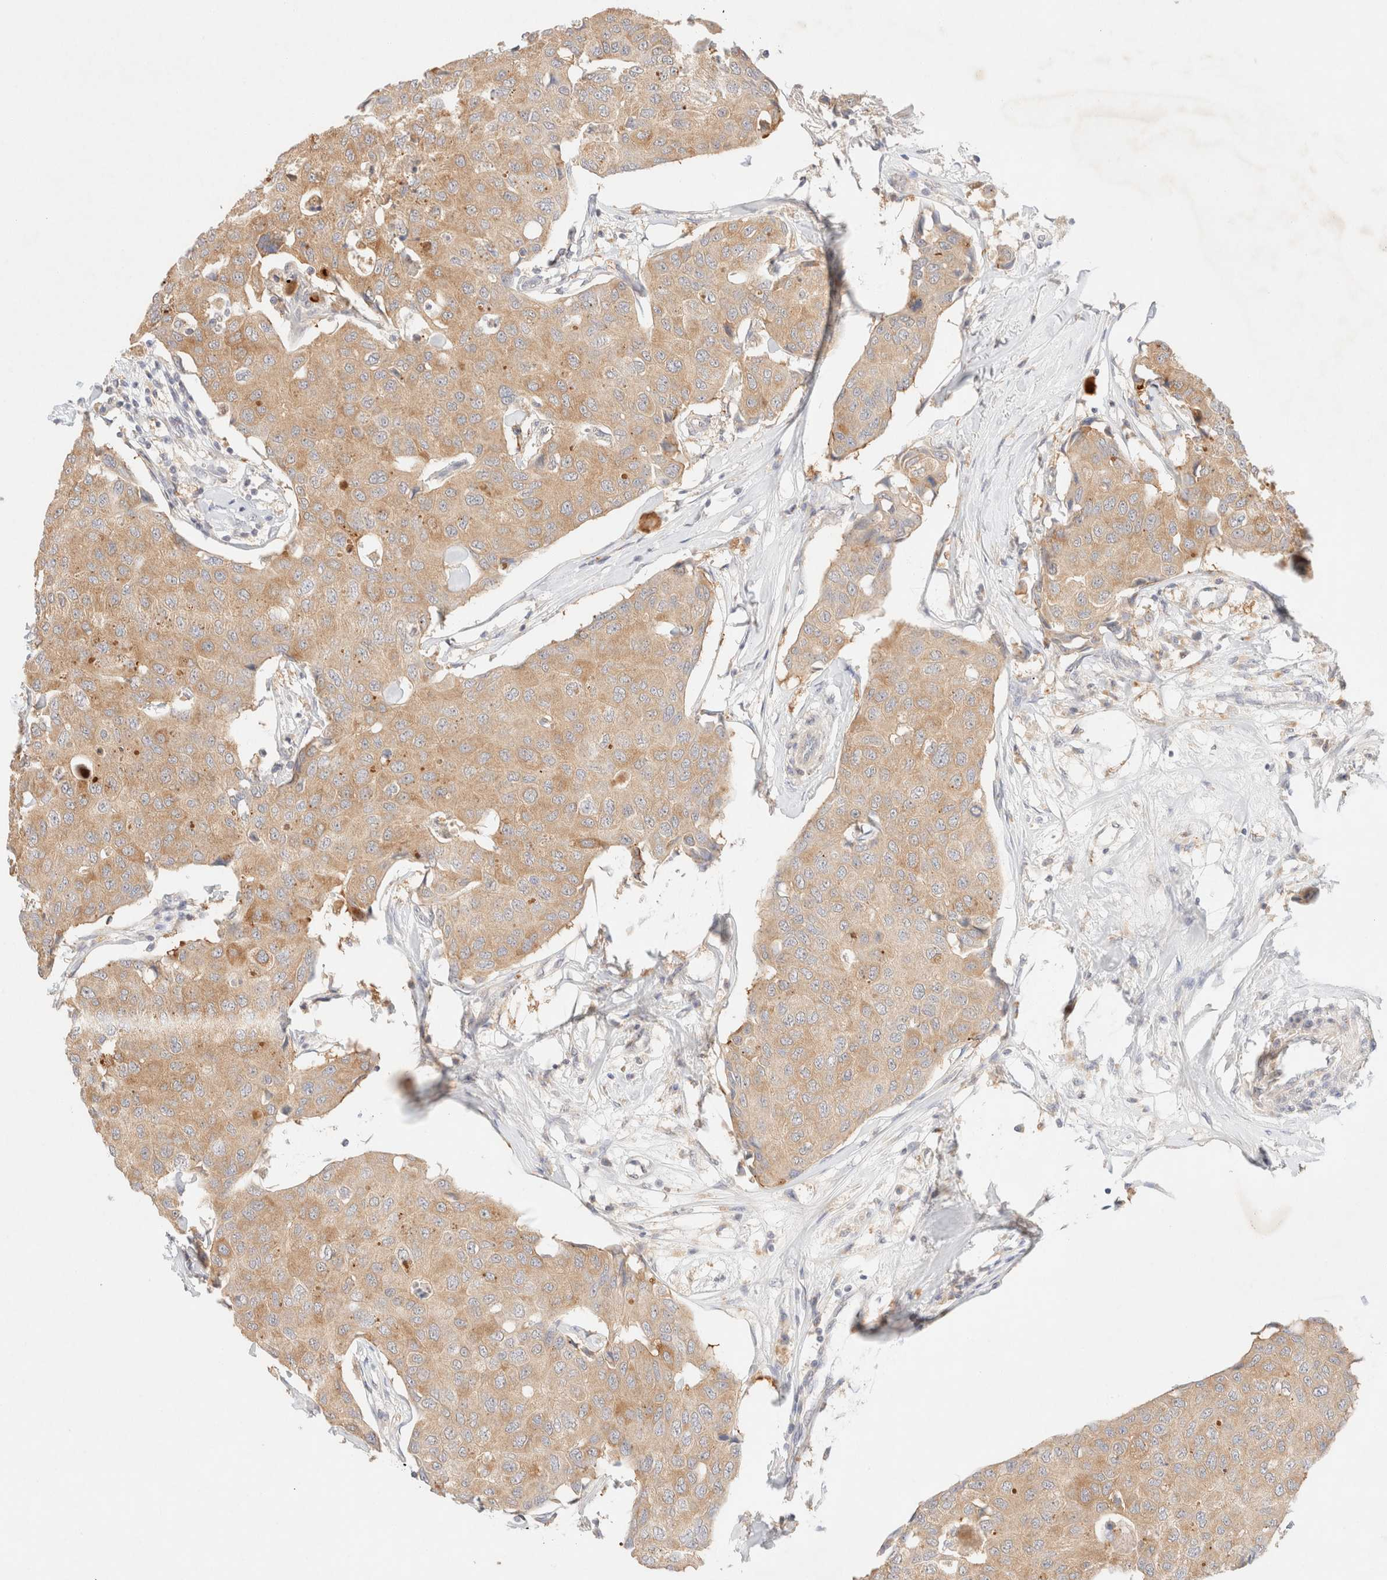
{"staining": {"intensity": "weak", "quantity": ">75%", "location": "cytoplasmic/membranous"}, "tissue": "breast cancer", "cell_type": "Tumor cells", "image_type": "cancer", "snomed": [{"axis": "morphology", "description": "Duct carcinoma"}, {"axis": "topography", "description": "Breast"}], "caption": "DAB immunohistochemical staining of human breast invasive ductal carcinoma shows weak cytoplasmic/membranous protein expression in about >75% of tumor cells. (brown staining indicates protein expression, while blue staining denotes nuclei).", "gene": "SNTB1", "patient": {"sex": "female", "age": 80}}